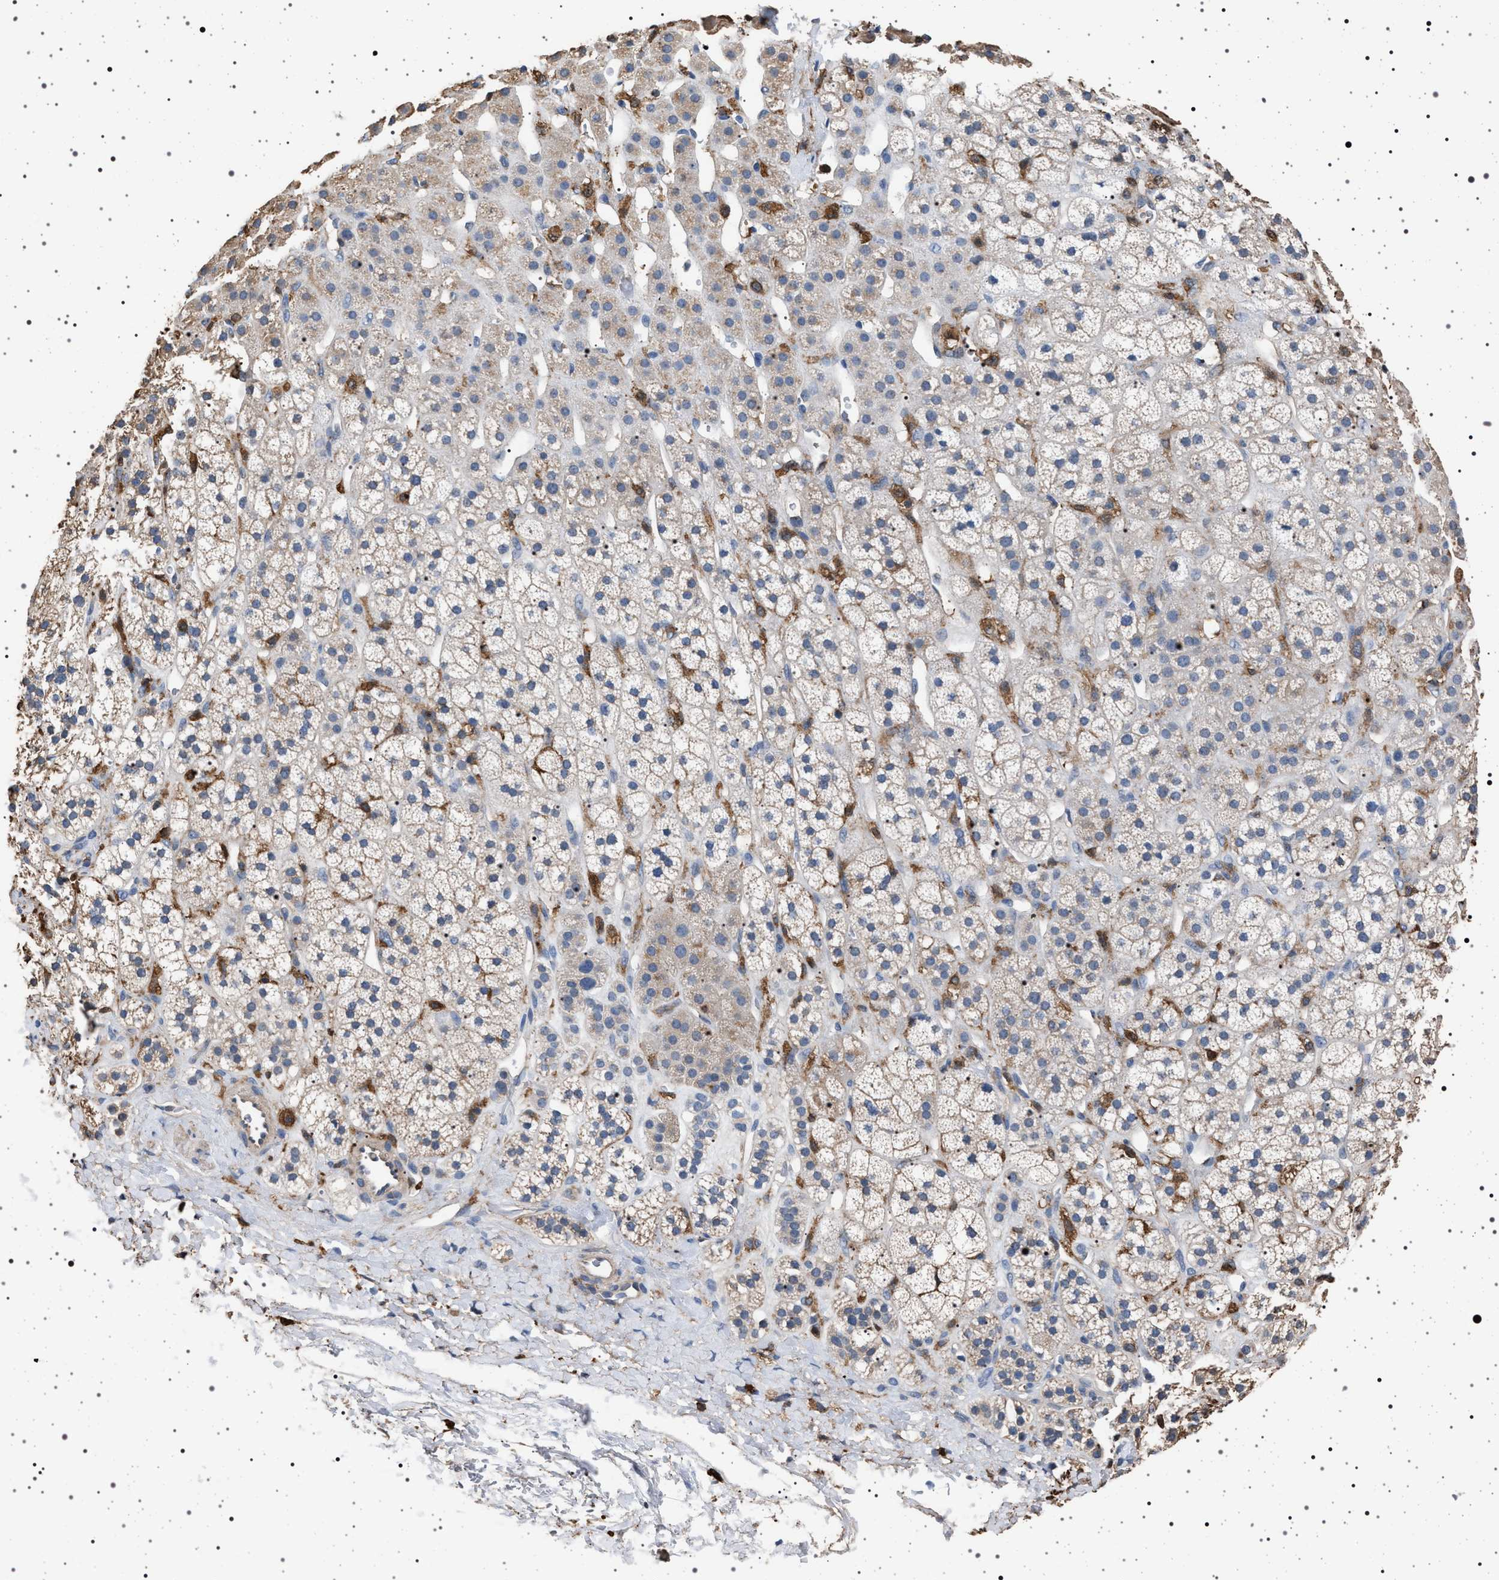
{"staining": {"intensity": "weak", "quantity": "25%-75%", "location": "cytoplasmic/membranous"}, "tissue": "adrenal gland", "cell_type": "Glandular cells", "image_type": "normal", "snomed": [{"axis": "morphology", "description": "Normal tissue, NOS"}, {"axis": "topography", "description": "Adrenal gland"}], "caption": "Adrenal gland stained with a brown dye shows weak cytoplasmic/membranous positive expression in approximately 25%-75% of glandular cells.", "gene": "SMAP2", "patient": {"sex": "male", "age": 56}}